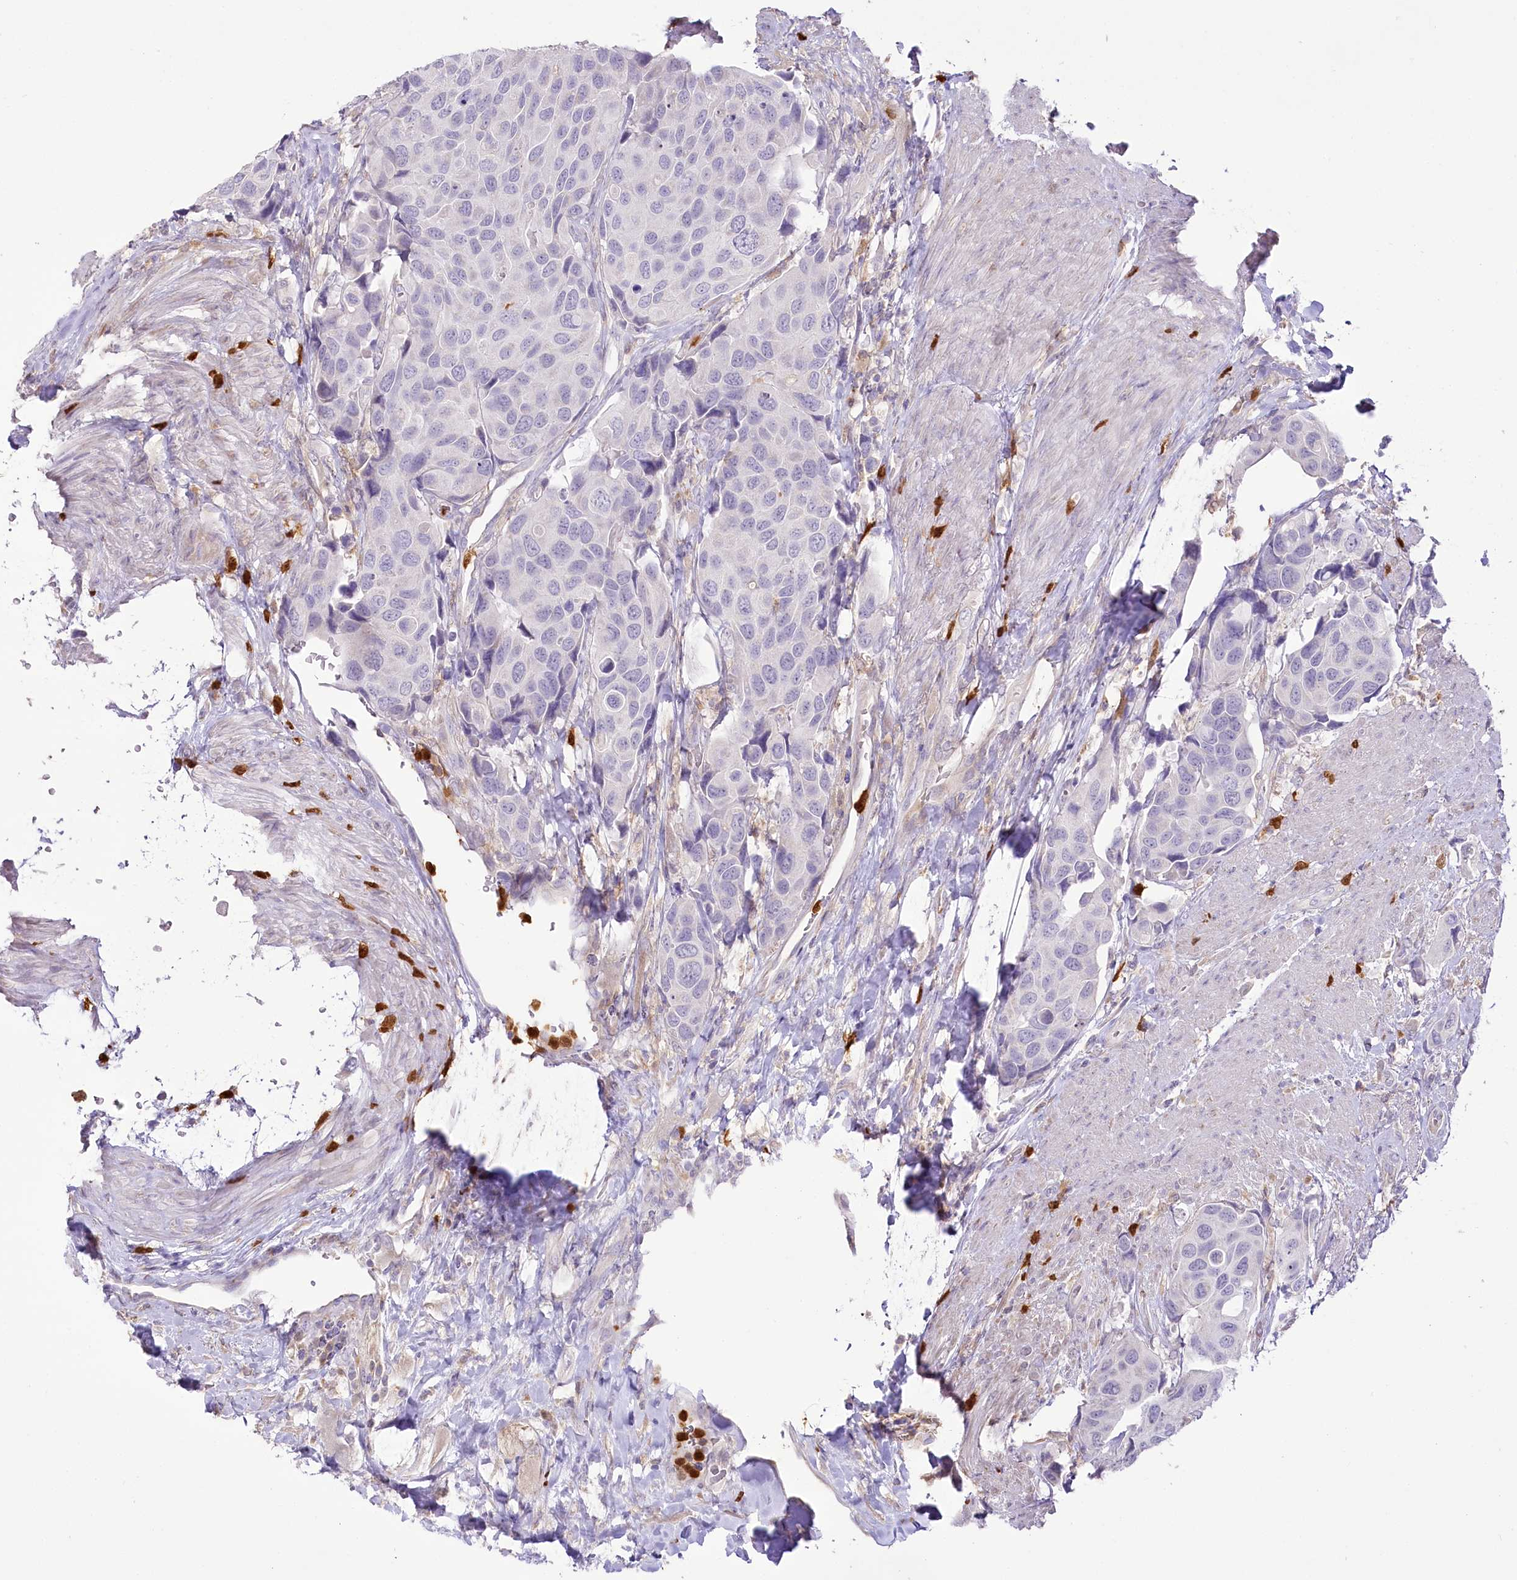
{"staining": {"intensity": "negative", "quantity": "none", "location": "none"}, "tissue": "urothelial cancer", "cell_type": "Tumor cells", "image_type": "cancer", "snomed": [{"axis": "morphology", "description": "Urothelial carcinoma, High grade"}, {"axis": "topography", "description": "Urinary bladder"}], "caption": "The histopathology image reveals no staining of tumor cells in urothelial cancer.", "gene": "DPYD", "patient": {"sex": "male", "age": 74}}